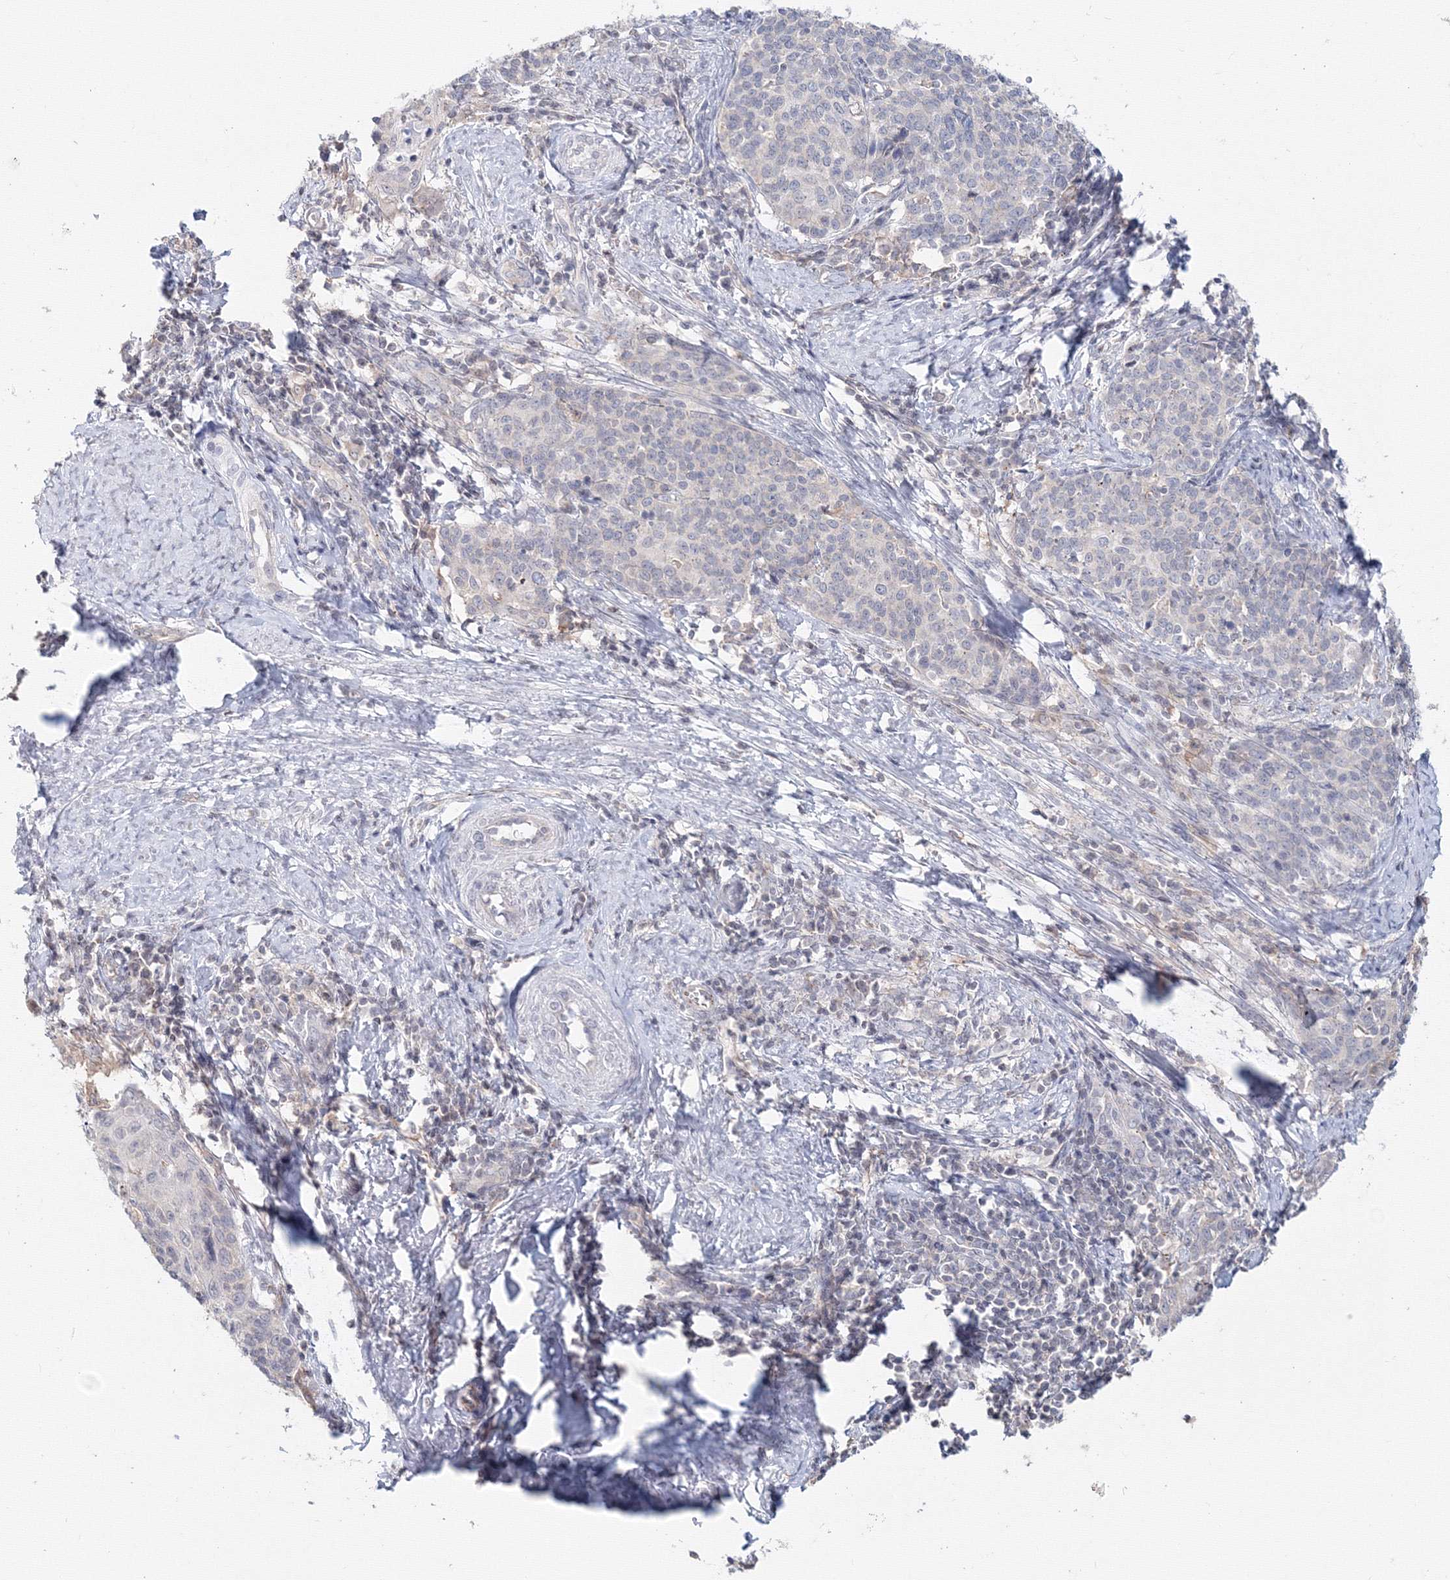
{"staining": {"intensity": "negative", "quantity": "none", "location": "none"}, "tissue": "cervical cancer", "cell_type": "Tumor cells", "image_type": "cancer", "snomed": [{"axis": "morphology", "description": "Squamous cell carcinoma, NOS"}, {"axis": "topography", "description": "Cervix"}], "caption": "Immunohistochemical staining of squamous cell carcinoma (cervical) demonstrates no significant staining in tumor cells.", "gene": "SLC7A7", "patient": {"sex": "female", "age": 39}}